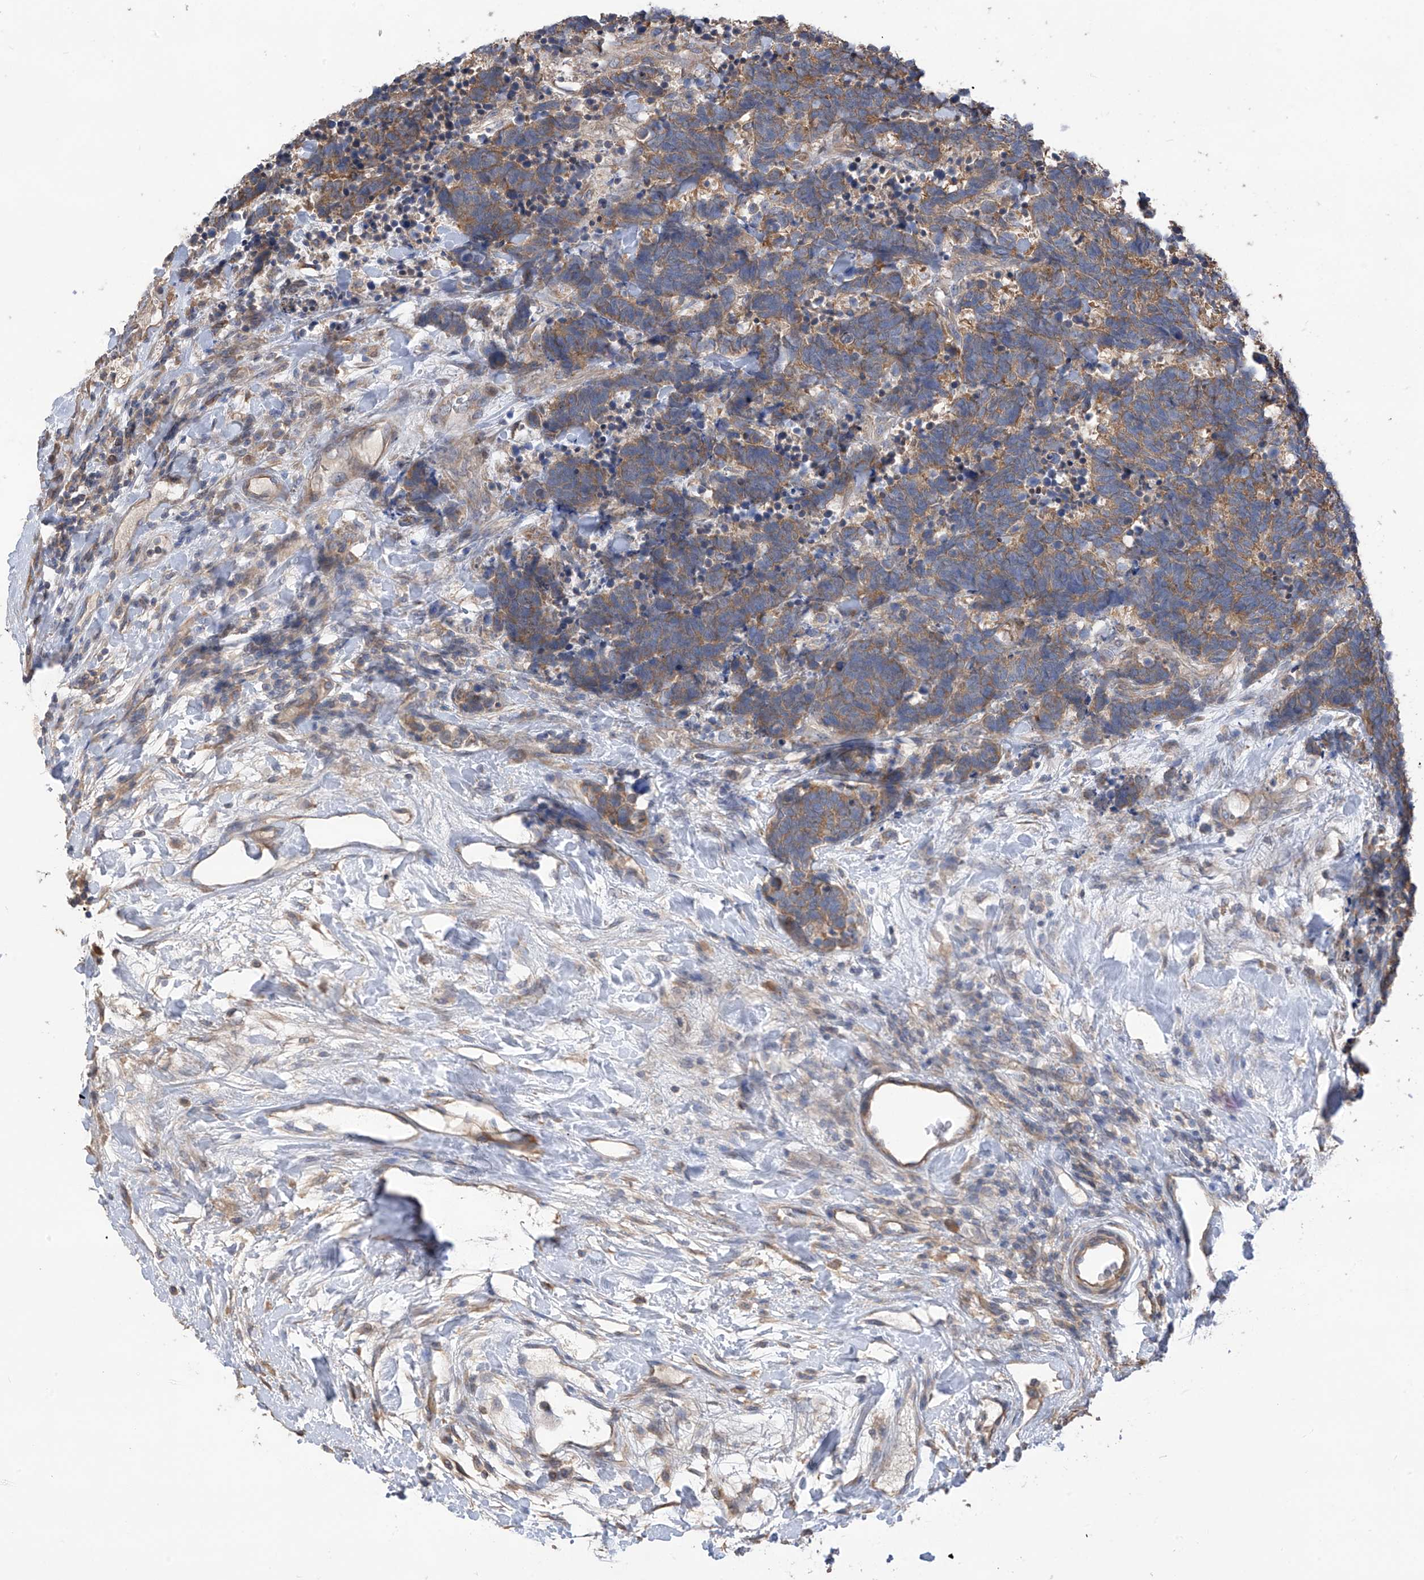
{"staining": {"intensity": "moderate", "quantity": ">75%", "location": "cytoplasmic/membranous"}, "tissue": "carcinoid", "cell_type": "Tumor cells", "image_type": "cancer", "snomed": [{"axis": "morphology", "description": "Carcinoma, NOS"}, {"axis": "morphology", "description": "Carcinoid, malignant, NOS"}, {"axis": "topography", "description": "Urinary bladder"}], "caption": "Carcinoid stained with a protein marker exhibits moderate staining in tumor cells.", "gene": "PHACTR4", "patient": {"sex": "male", "age": 57}}